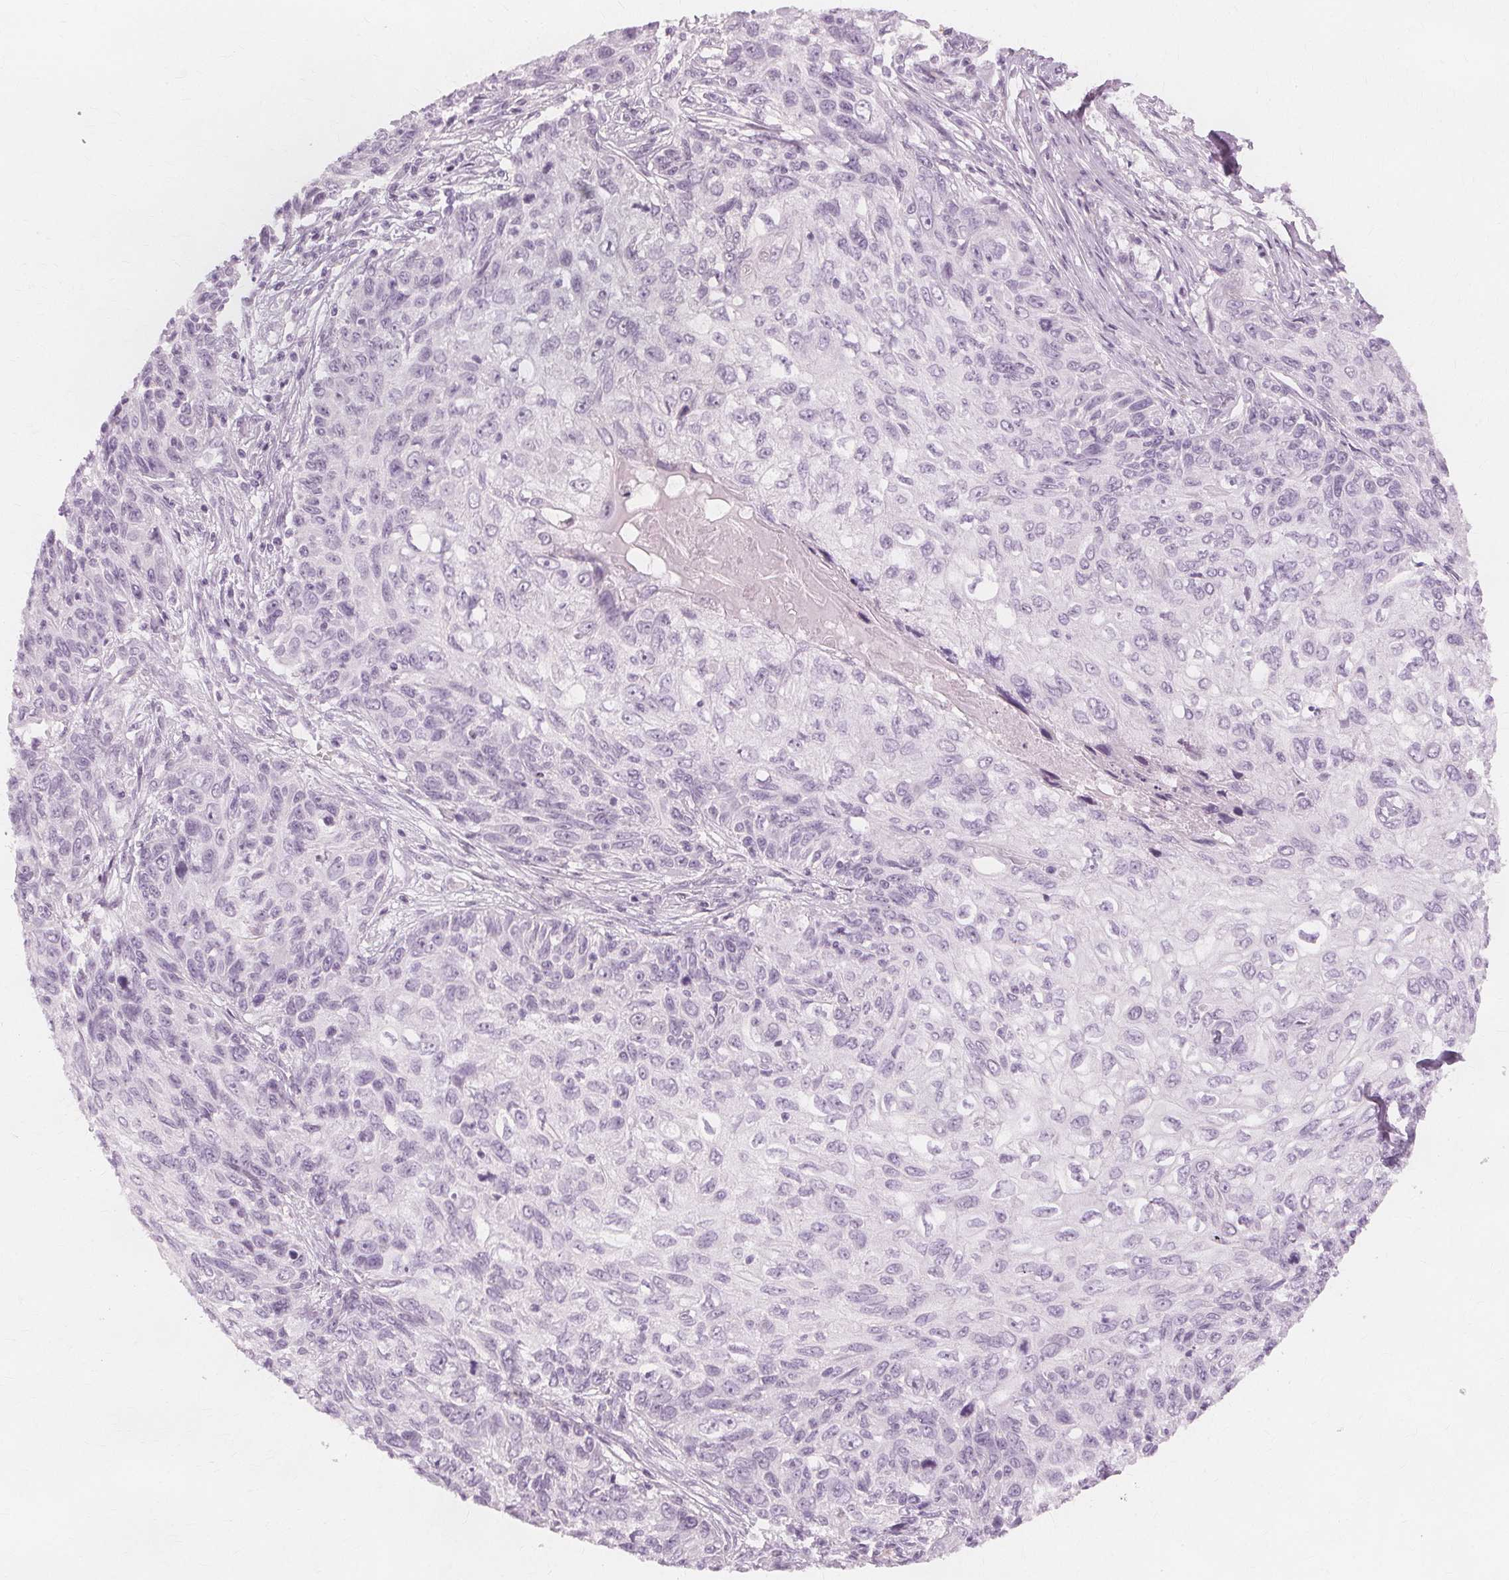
{"staining": {"intensity": "negative", "quantity": "none", "location": "none"}, "tissue": "skin cancer", "cell_type": "Tumor cells", "image_type": "cancer", "snomed": [{"axis": "morphology", "description": "Squamous cell carcinoma, NOS"}, {"axis": "topography", "description": "Skin"}], "caption": "Immunohistochemical staining of human skin cancer (squamous cell carcinoma) demonstrates no significant staining in tumor cells.", "gene": "TFF1", "patient": {"sex": "male", "age": 92}}